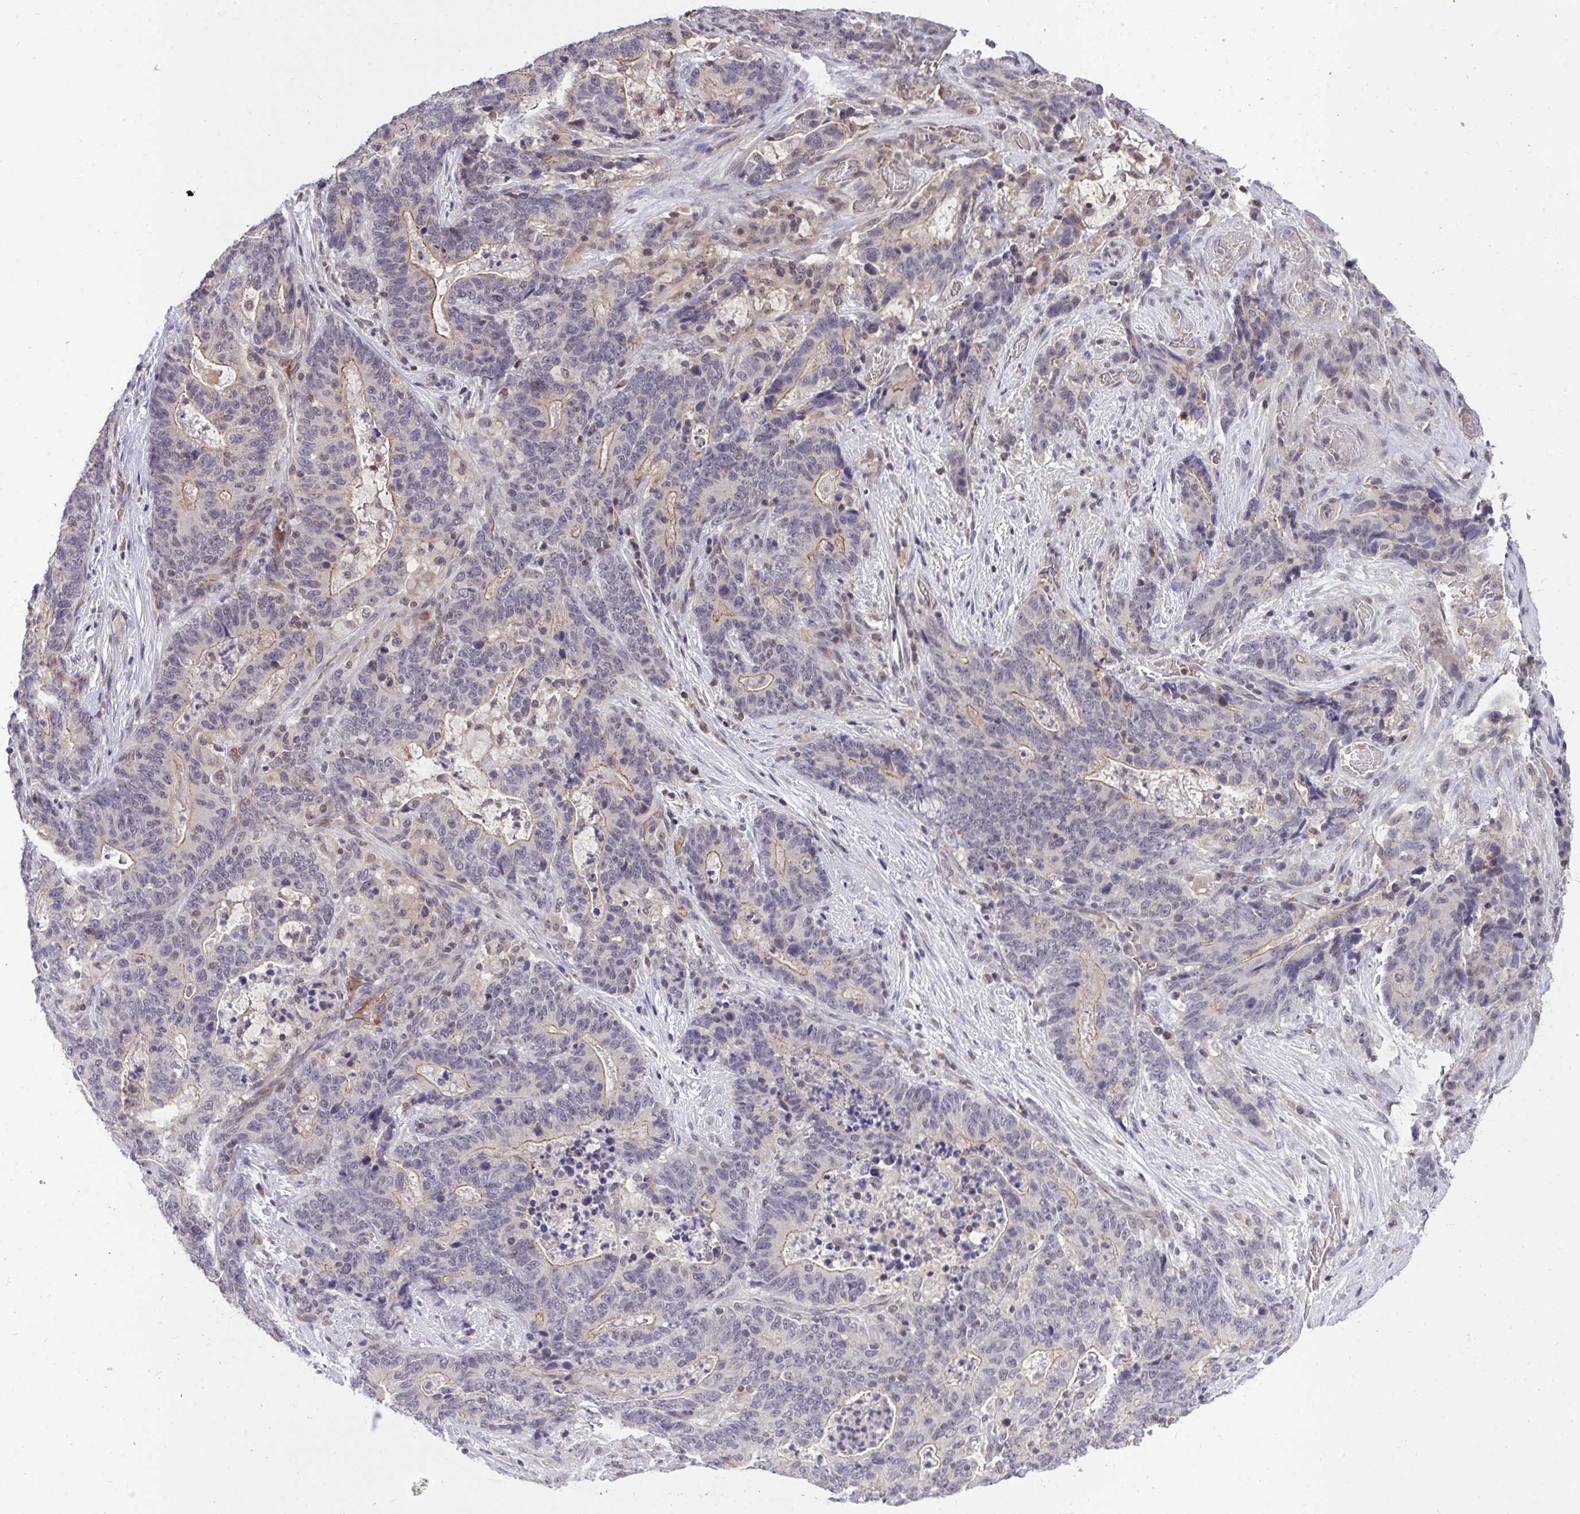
{"staining": {"intensity": "weak", "quantity": "<25%", "location": "cytoplasmic/membranous"}, "tissue": "stomach cancer", "cell_type": "Tumor cells", "image_type": "cancer", "snomed": [{"axis": "morphology", "description": "Normal tissue, NOS"}, {"axis": "morphology", "description": "Adenocarcinoma, NOS"}, {"axis": "topography", "description": "Stomach"}], "caption": "Histopathology image shows no protein expression in tumor cells of stomach adenocarcinoma tissue. (DAB (3,3'-diaminobenzidine) IHC visualized using brightfield microscopy, high magnification).", "gene": "PPP1CA", "patient": {"sex": "female", "age": 64}}